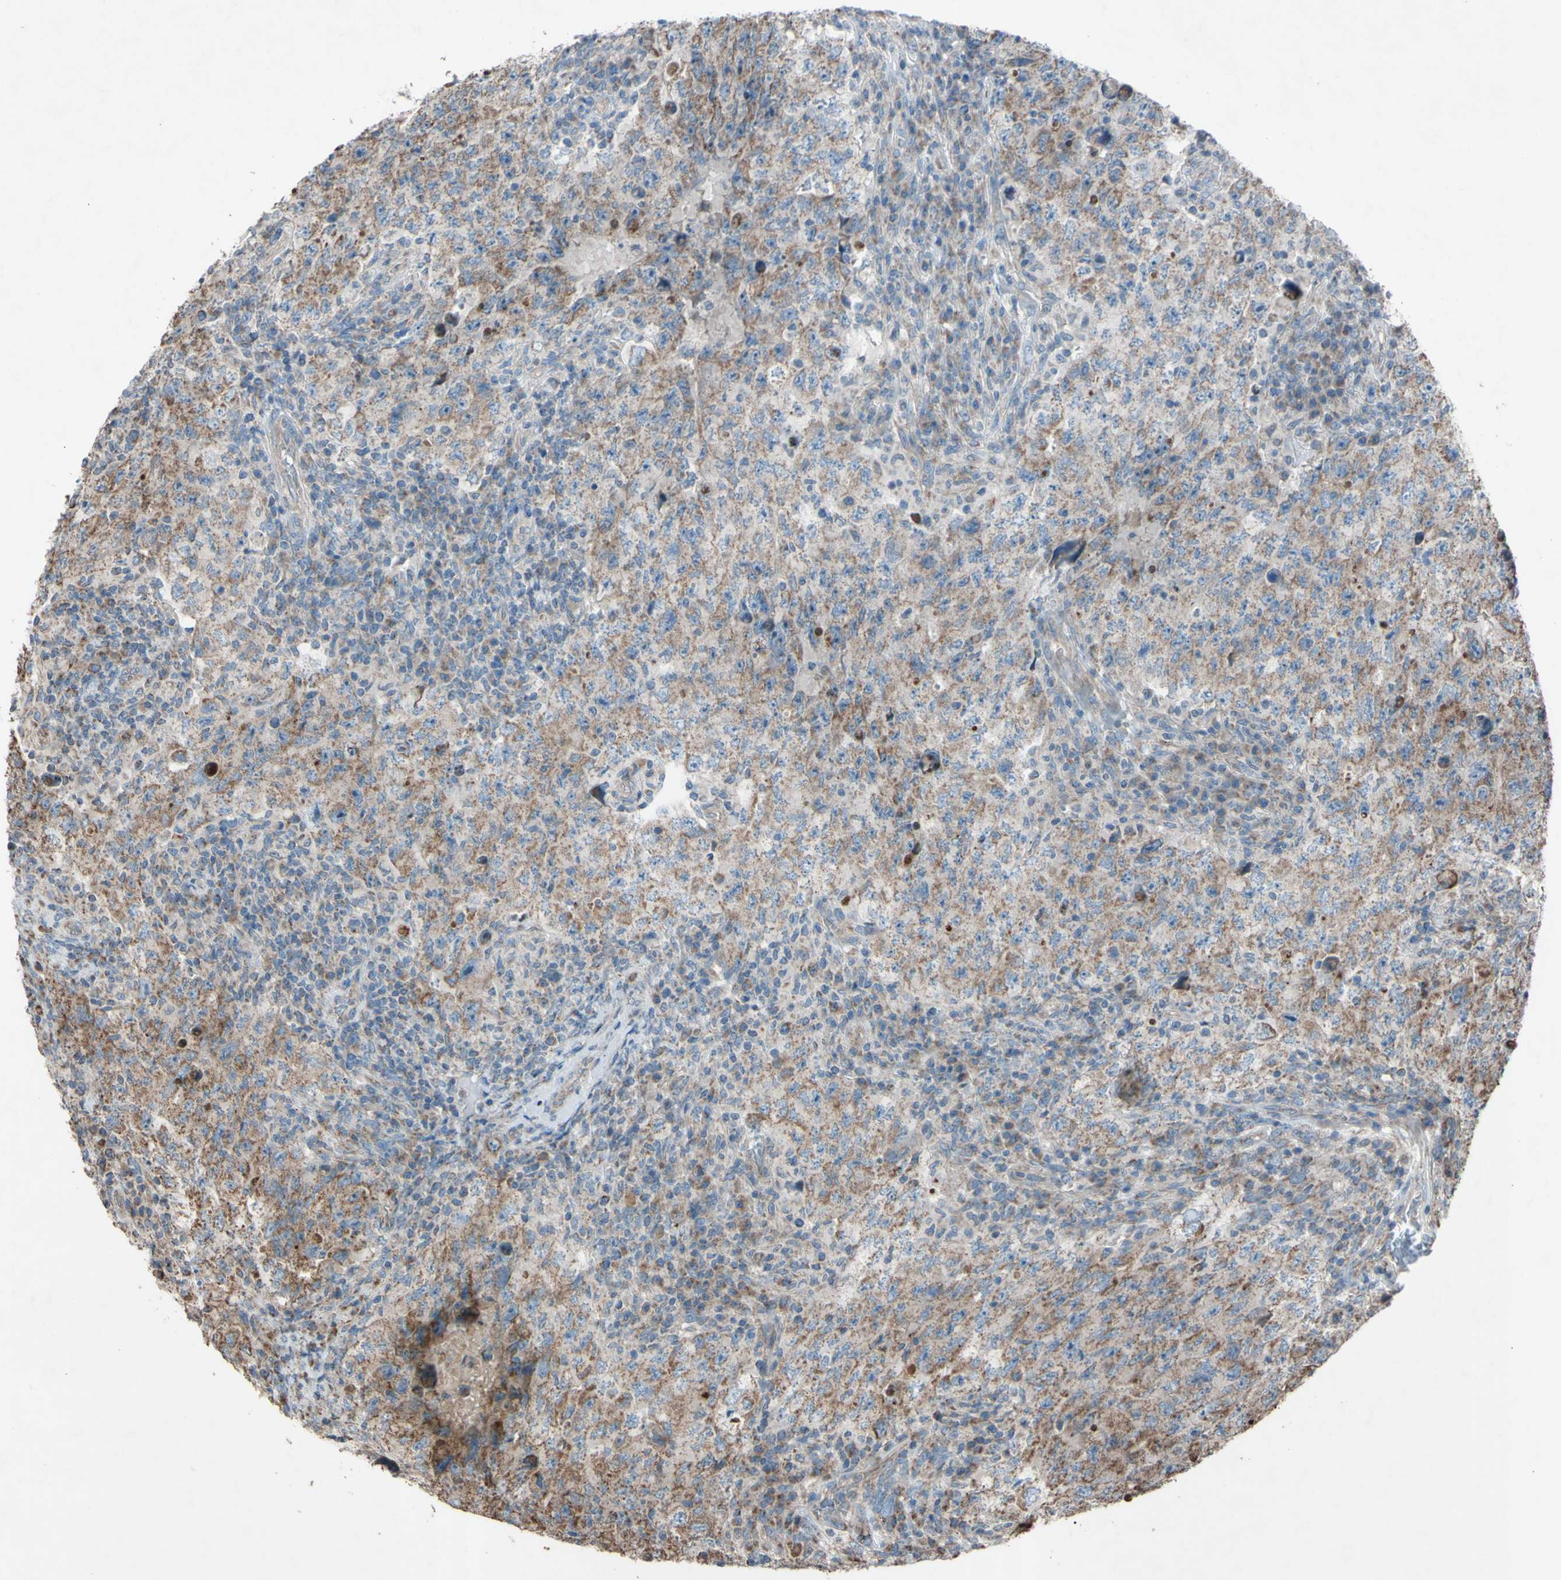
{"staining": {"intensity": "moderate", "quantity": ">75%", "location": "cytoplasmic/membranous"}, "tissue": "testis cancer", "cell_type": "Tumor cells", "image_type": "cancer", "snomed": [{"axis": "morphology", "description": "Carcinoma, Embryonal, NOS"}, {"axis": "topography", "description": "Testis"}], "caption": "Protein staining displays moderate cytoplasmic/membranous staining in approximately >75% of tumor cells in testis embryonal carcinoma.", "gene": "ACOT8", "patient": {"sex": "male", "age": 26}}